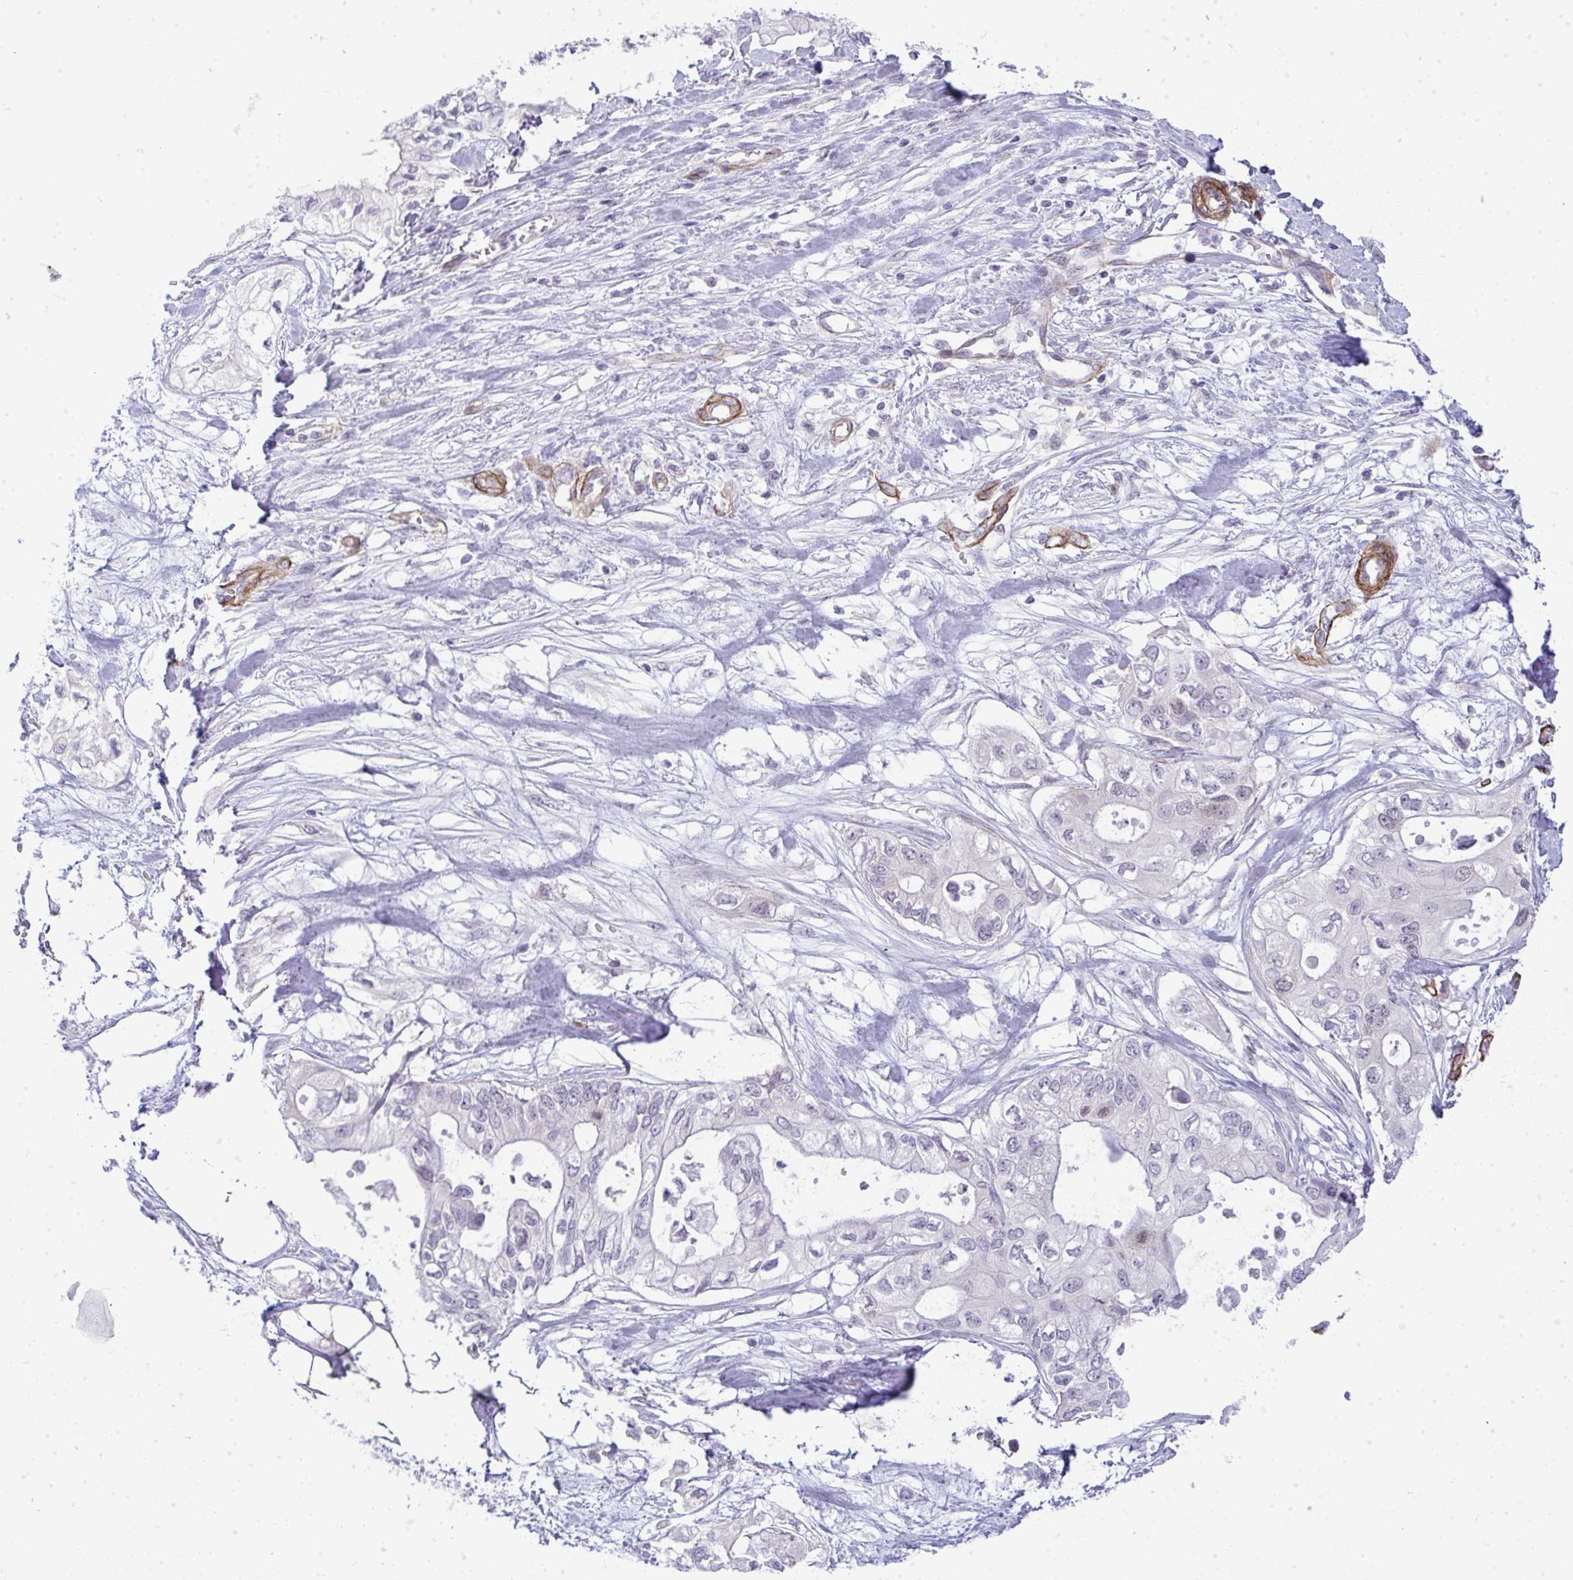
{"staining": {"intensity": "negative", "quantity": "none", "location": "none"}, "tissue": "pancreatic cancer", "cell_type": "Tumor cells", "image_type": "cancer", "snomed": [{"axis": "morphology", "description": "Adenocarcinoma, NOS"}, {"axis": "topography", "description": "Pancreas"}], "caption": "Tumor cells are negative for brown protein staining in adenocarcinoma (pancreatic). (DAB (3,3'-diaminobenzidine) immunohistochemistry (IHC) with hematoxylin counter stain).", "gene": "UBE2S", "patient": {"sex": "female", "age": 63}}